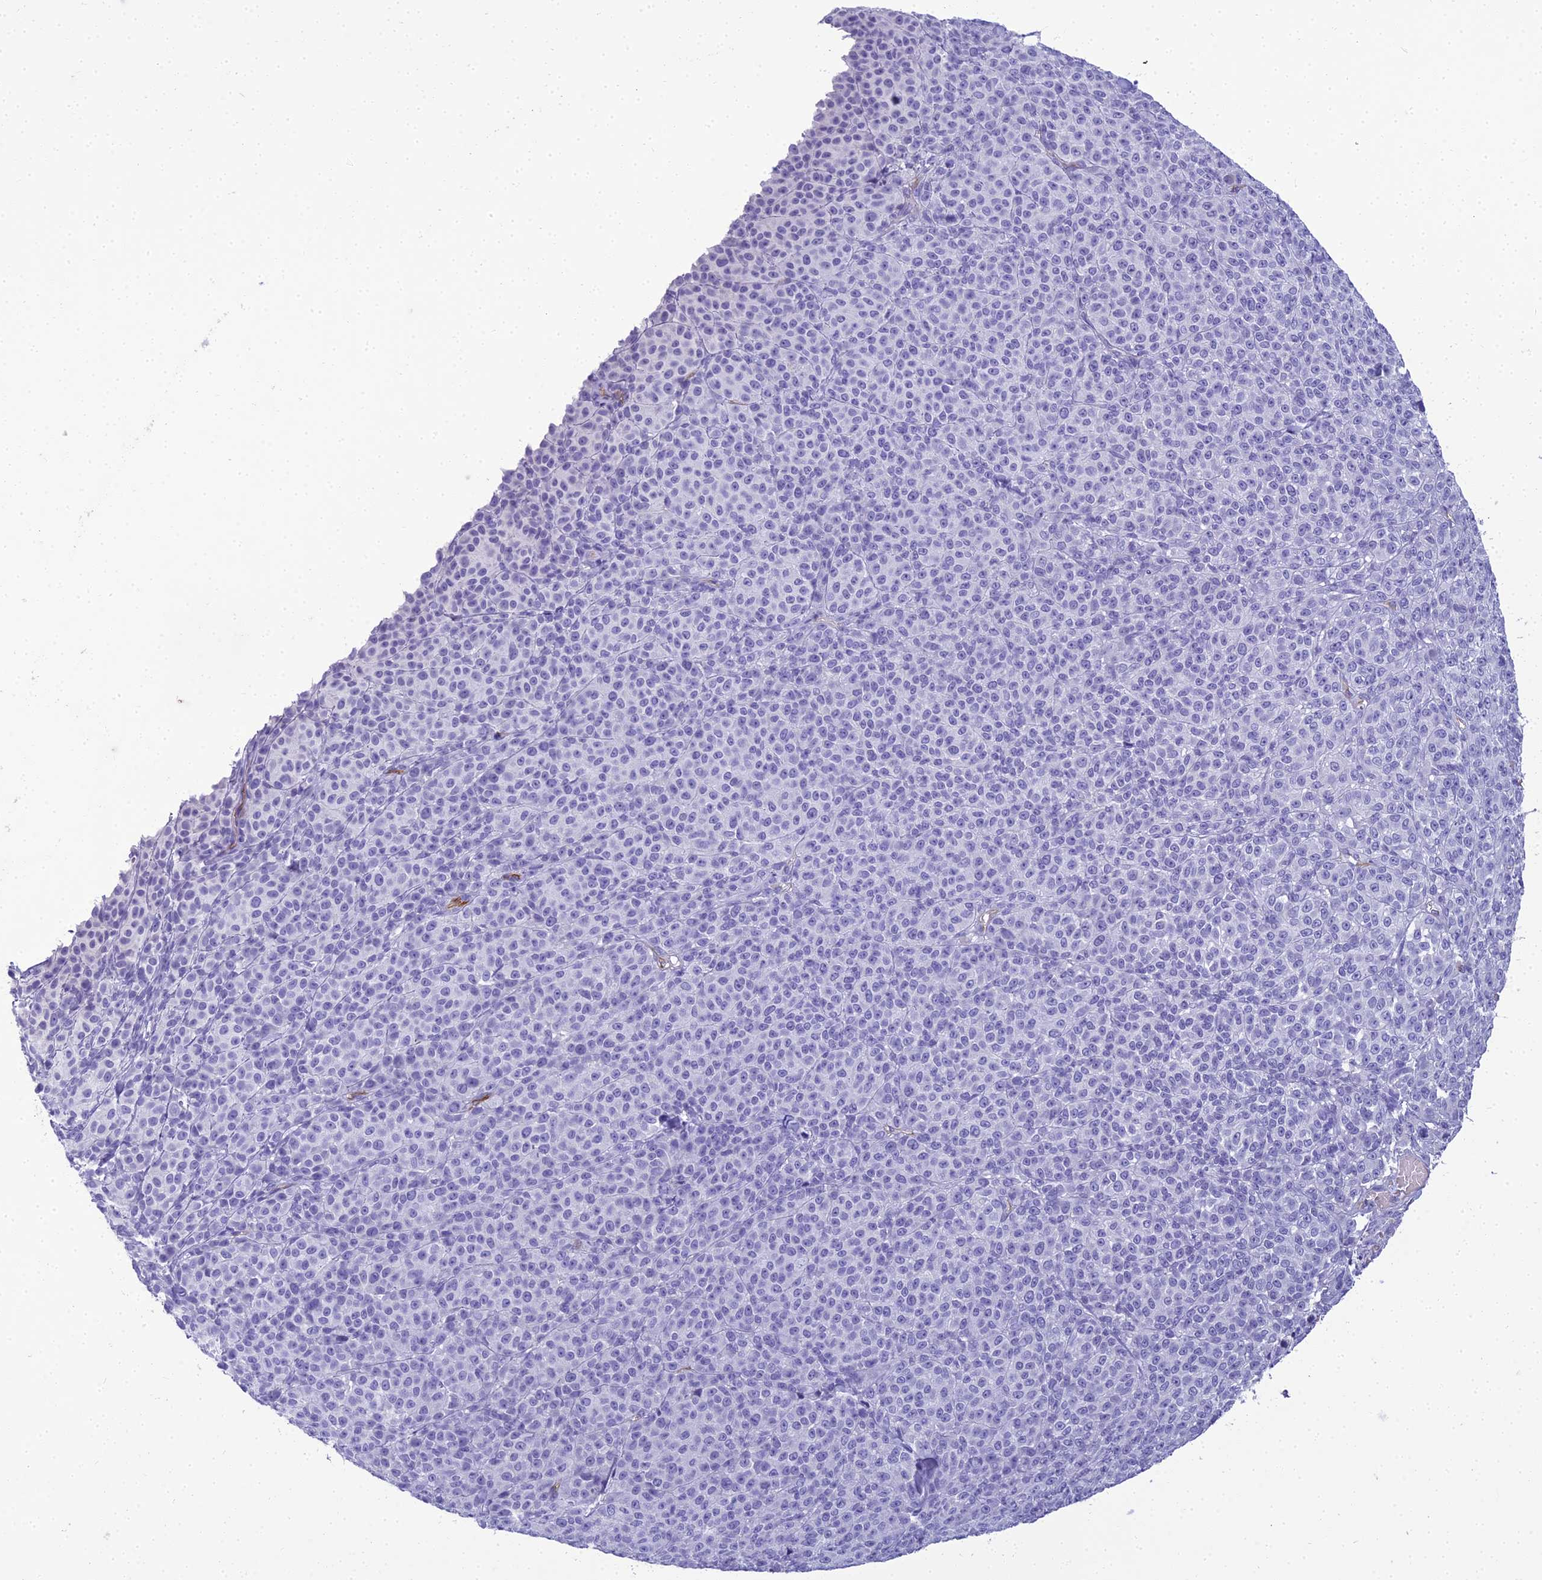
{"staining": {"intensity": "negative", "quantity": "none", "location": "none"}, "tissue": "melanoma", "cell_type": "Tumor cells", "image_type": "cancer", "snomed": [{"axis": "morphology", "description": "Normal tissue, NOS"}, {"axis": "morphology", "description": "Malignant melanoma, NOS"}, {"axis": "topography", "description": "Skin"}], "caption": "Tumor cells are negative for protein expression in human malignant melanoma.", "gene": "NINJ1", "patient": {"sex": "female", "age": 34}}